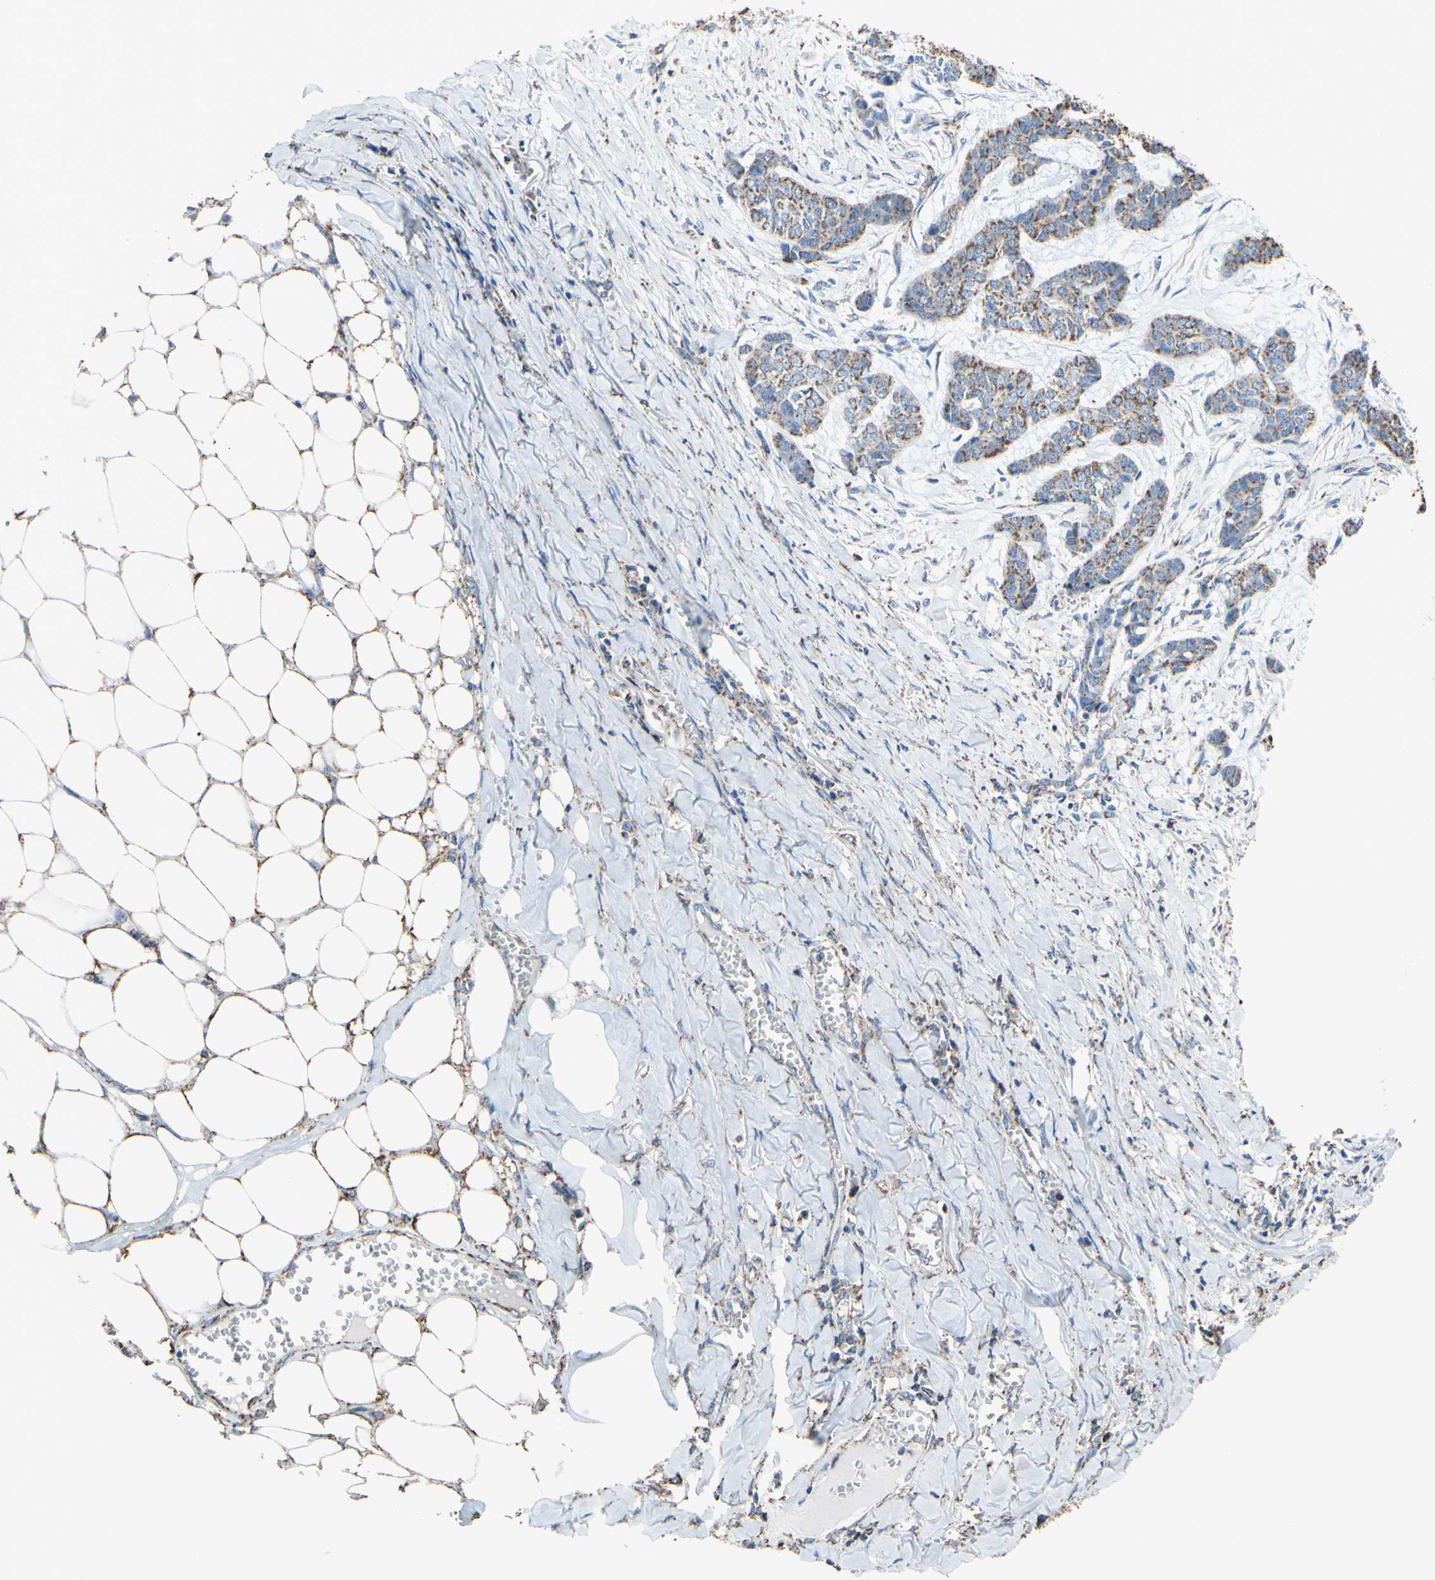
{"staining": {"intensity": "weak", "quantity": "25%-75%", "location": "cytoplasmic/membranous"}, "tissue": "skin cancer", "cell_type": "Tumor cells", "image_type": "cancer", "snomed": [{"axis": "morphology", "description": "Basal cell carcinoma"}, {"axis": "topography", "description": "Skin"}], "caption": "Human skin cancer (basal cell carcinoma) stained for a protein (brown) exhibits weak cytoplasmic/membranous positive positivity in approximately 25%-75% of tumor cells.", "gene": "CMKLR2", "patient": {"sex": "female", "age": 64}}